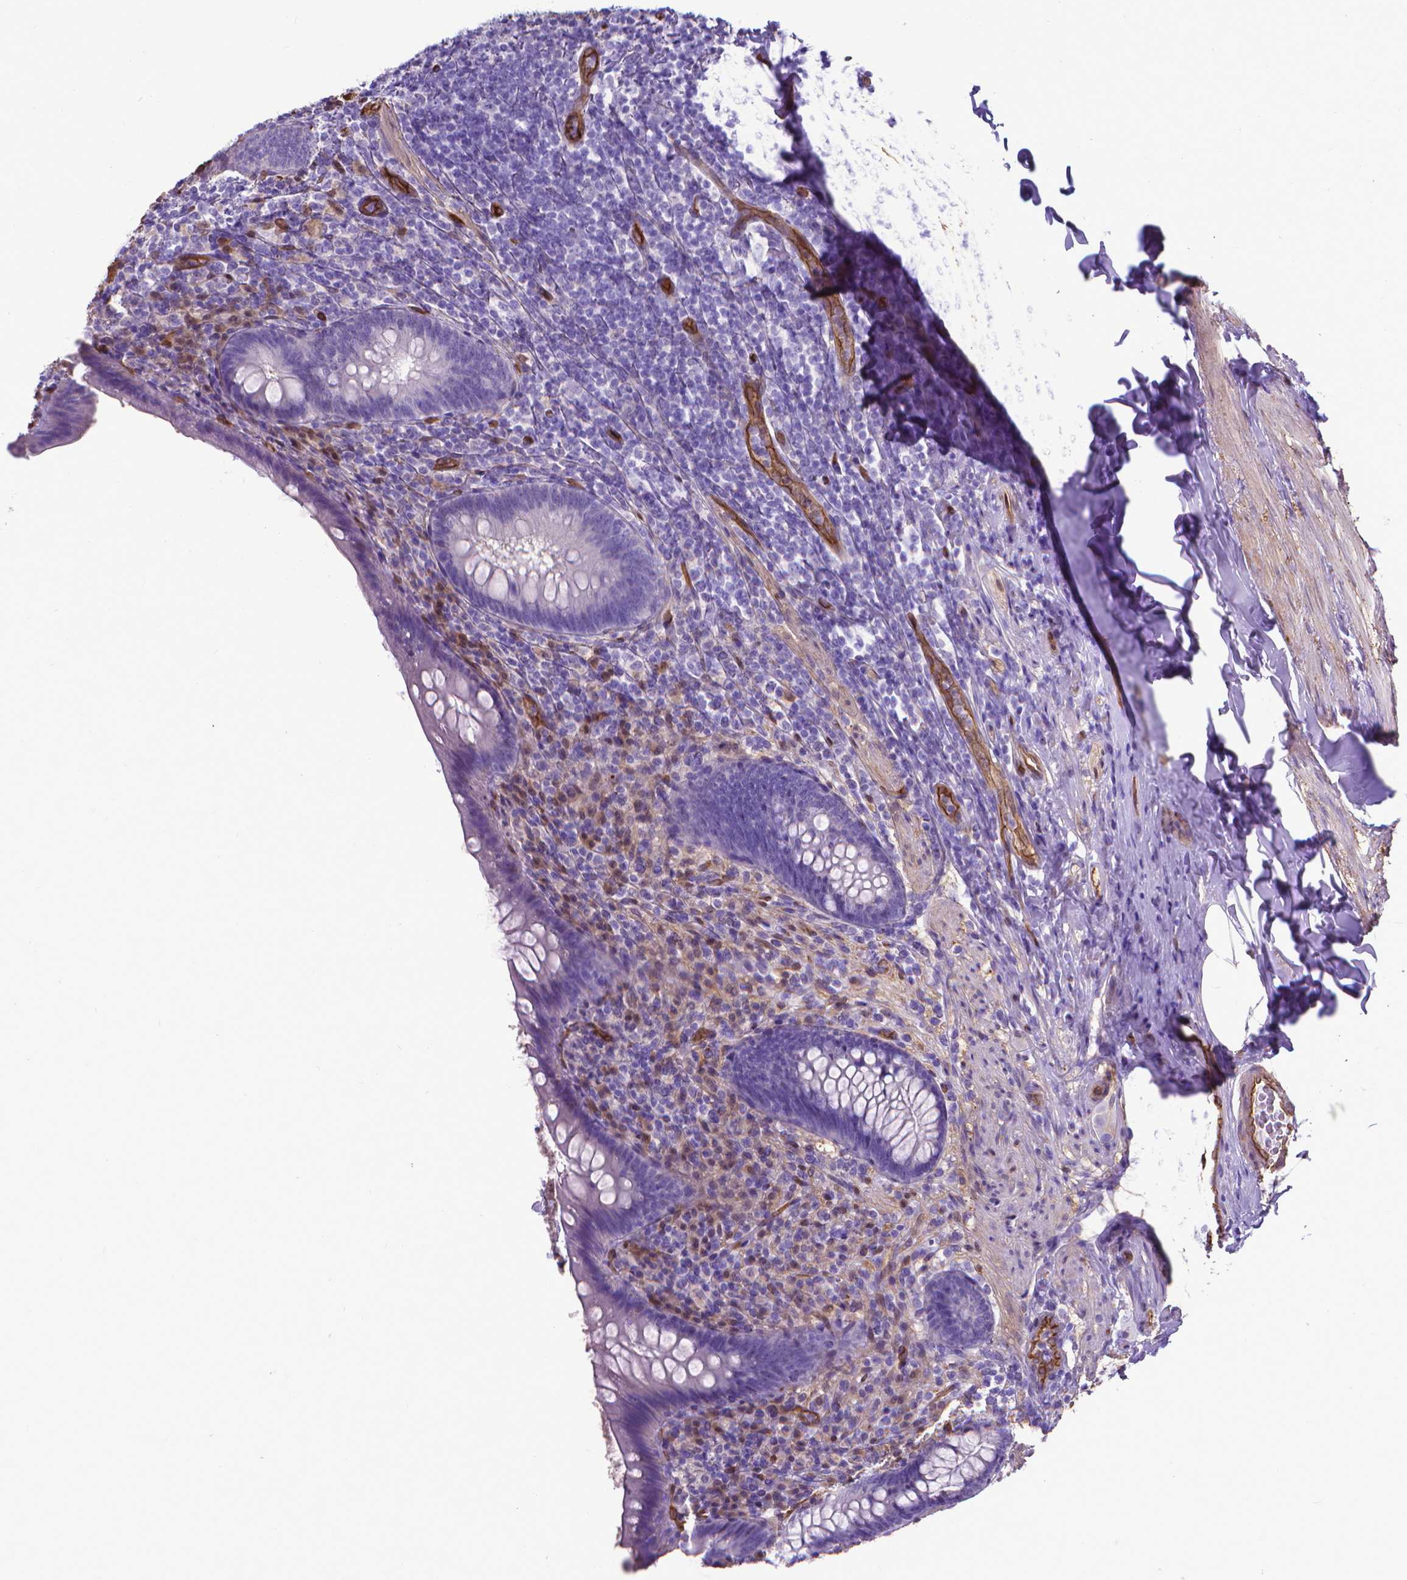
{"staining": {"intensity": "negative", "quantity": "none", "location": "none"}, "tissue": "appendix", "cell_type": "Glandular cells", "image_type": "normal", "snomed": [{"axis": "morphology", "description": "Normal tissue, NOS"}, {"axis": "topography", "description": "Appendix"}], "caption": "Glandular cells show no significant protein positivity in unremarkable appendix. (DAB IHC visualized using brightfield microscopy, high magnification).", "gene": "CLIC4", "patient": {"sex": "male", "age": 47}}